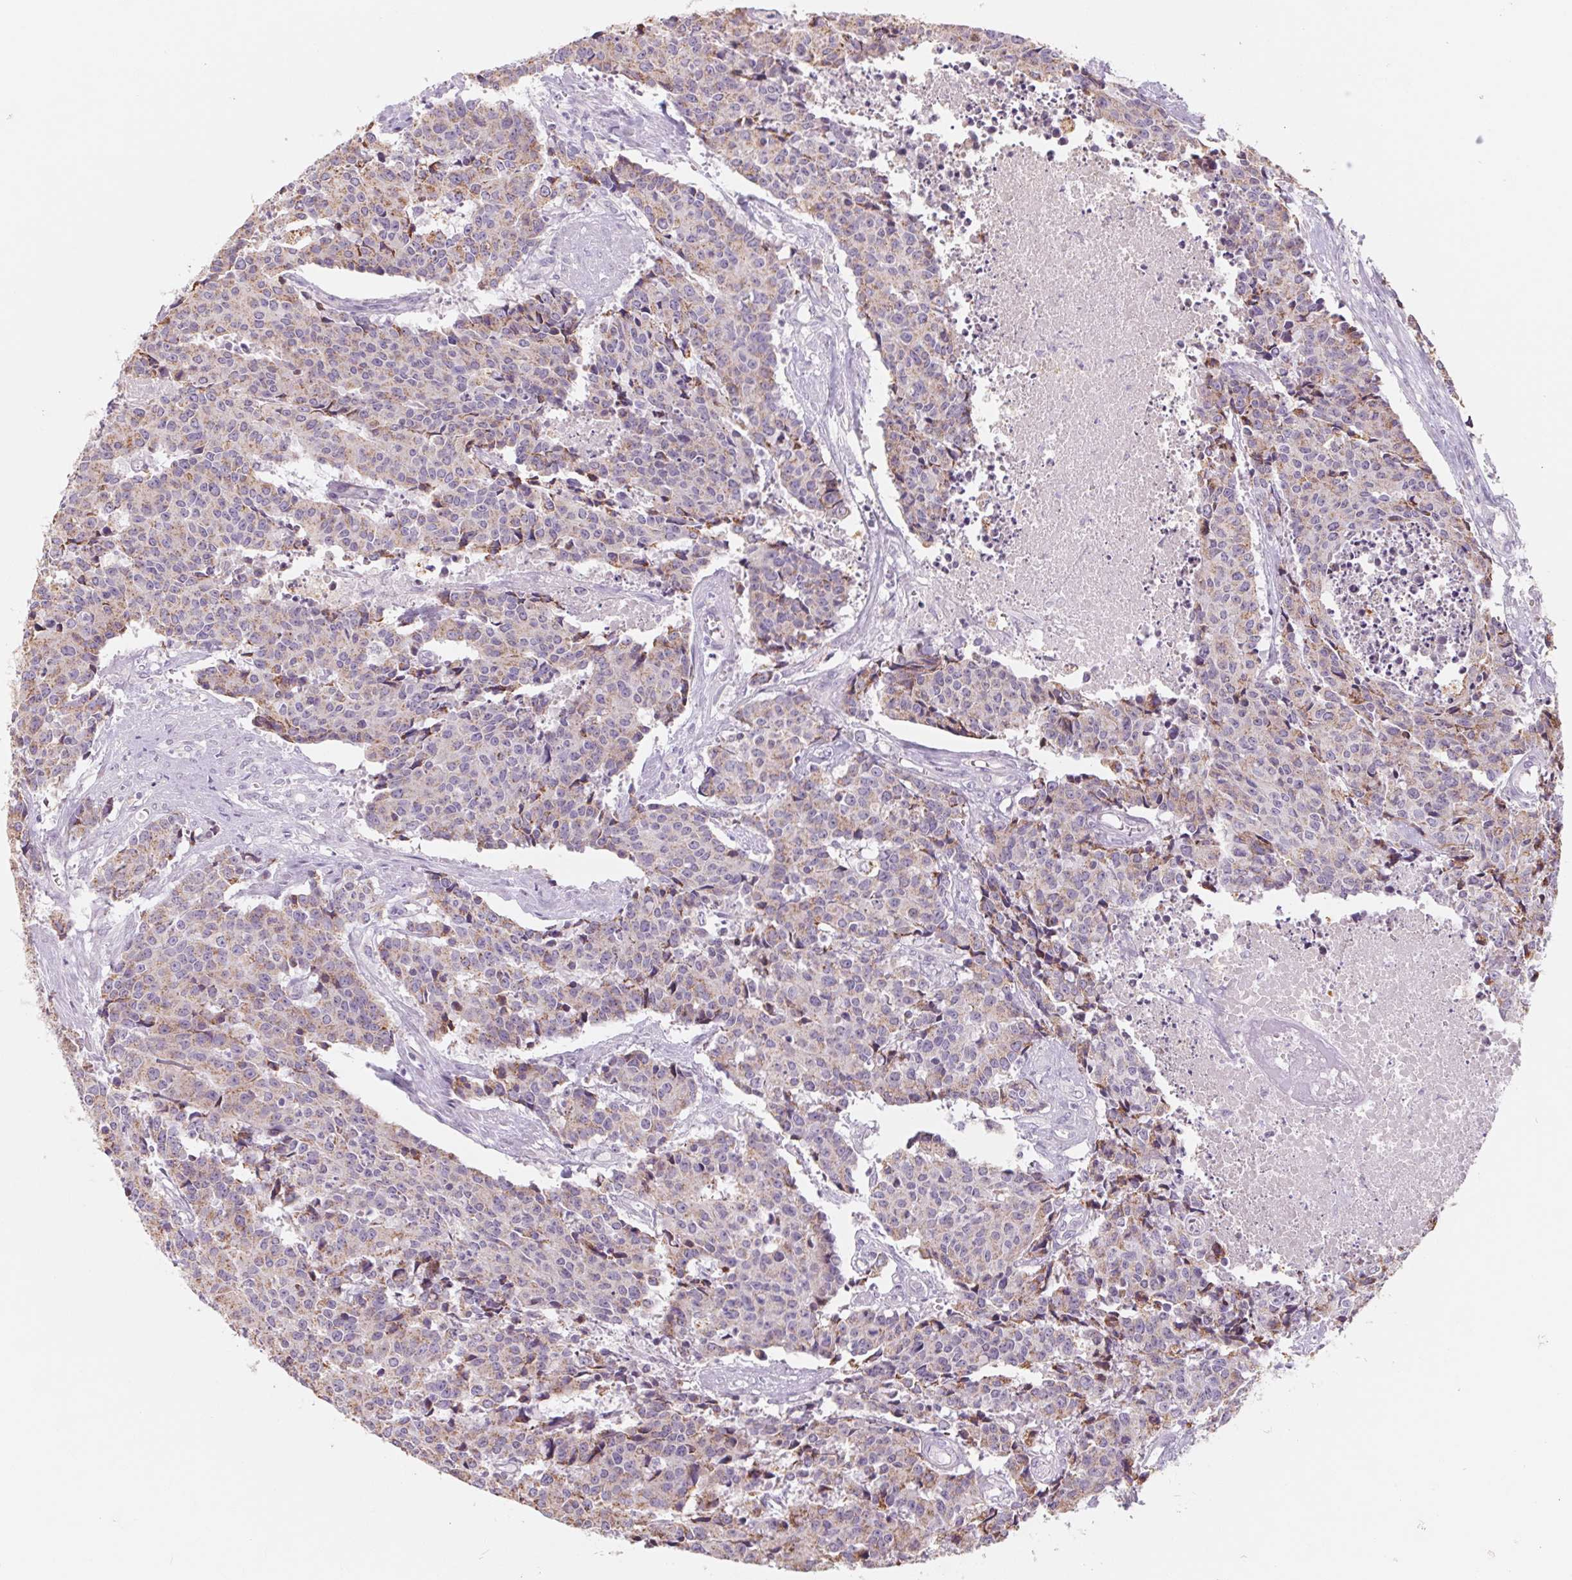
{"staining": {"intensity": "weak", "quantity": "25%-75%", "location": "cytoplasmic/membranous"}, "tissue": "cervical cancer", "cell_type": "Tumor cells", "image_type": "cancer", "snomed": [{"axis": "morphology", "description": "Squamous cell carcinoma, NOS"}, {"axis": "topography", "description": "Cervix"}], "caption": "Protein analysis of cervical cancer (squamous cell carcinoma) tissue exhibits weak cytoplasmic/membranous positivity in approximately 25%-75% of tumor cells.", "gene": "POU1F1", "patient": {"sex": "female", "age": 28}}